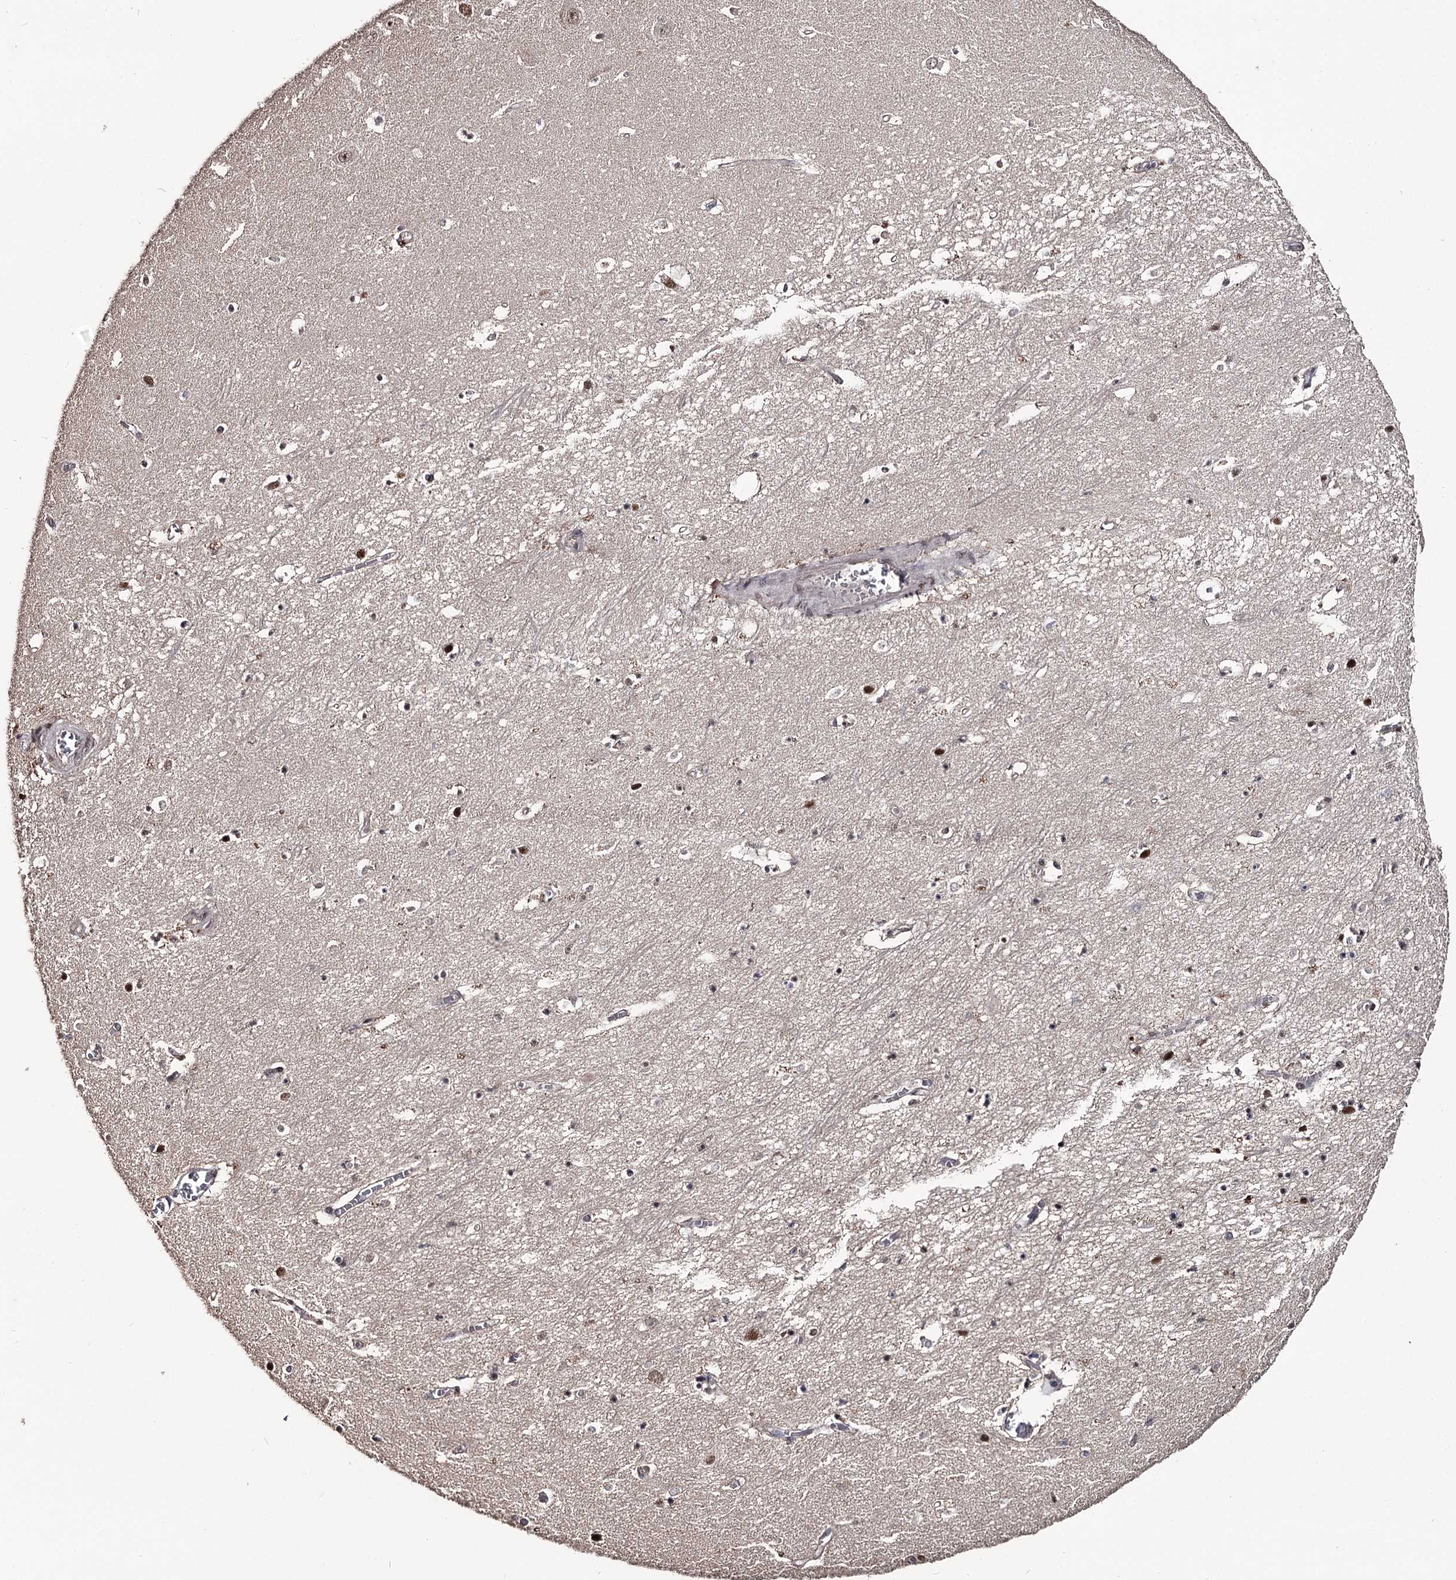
{"staining": {"intensity": "moderate", "quantity": "<25%", "location": "nuclear"}, "tissue": "hippocampus", "cell_type": "Glial cells", "image_type": "normal", "snomed": [{"axis": "morphology", "description": "Normal tissue, NOS"}, {"axis": "topography", "description": "Hippocampus"}], "caption": "Normal hippocampus reveals moderate nuclear staining in approximately <25% of glial cells.", "gene": "PRPF40B", "patient": {"sex": "female", "age": 64}}